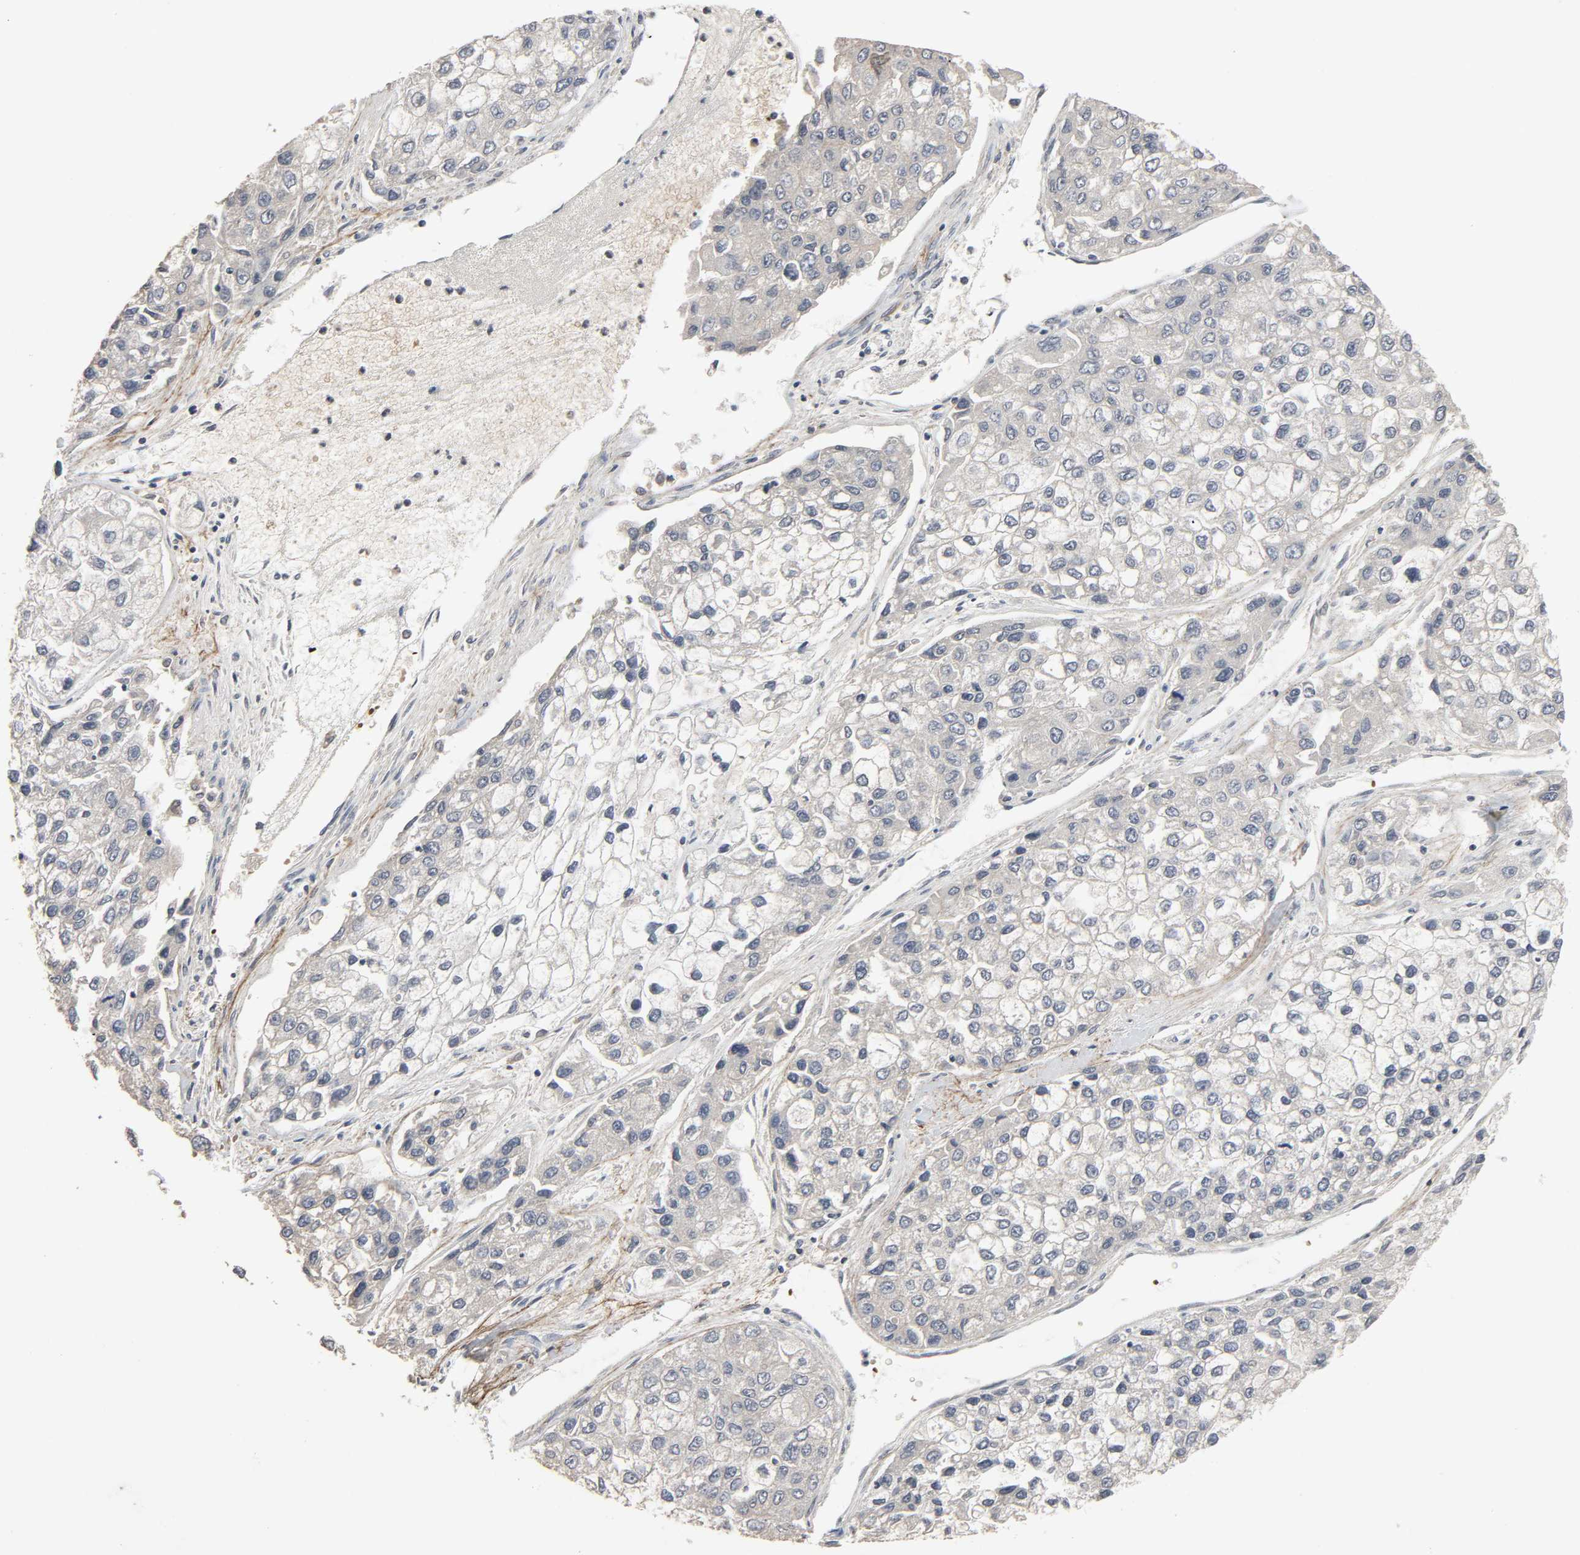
{"staining": {"intensity": "negative", "quantity": "none", "location": "none"}, "tissue": "liver cancer", "cell_type": "Tumor cells", "image_type": "cancer", "snomed": [{"axis": "morphology", "description": "Carcinoma, Hepatocellular, NOS"}, {"axis": "topography", "description": "Liver"}], "caption": "IHC micrograph of neoplastic tissue: hepatocellular carcinoma (liver) stained with DAB reveals no significant protein expression in tumor cells. The staining is performed using DAB (3,3'-diaminobenzidine) brown chromogen with nuclei counter-stained in using hematoxylin.", "gene": "ZNF222", "patient": {"sex": "female", "age": 66}}